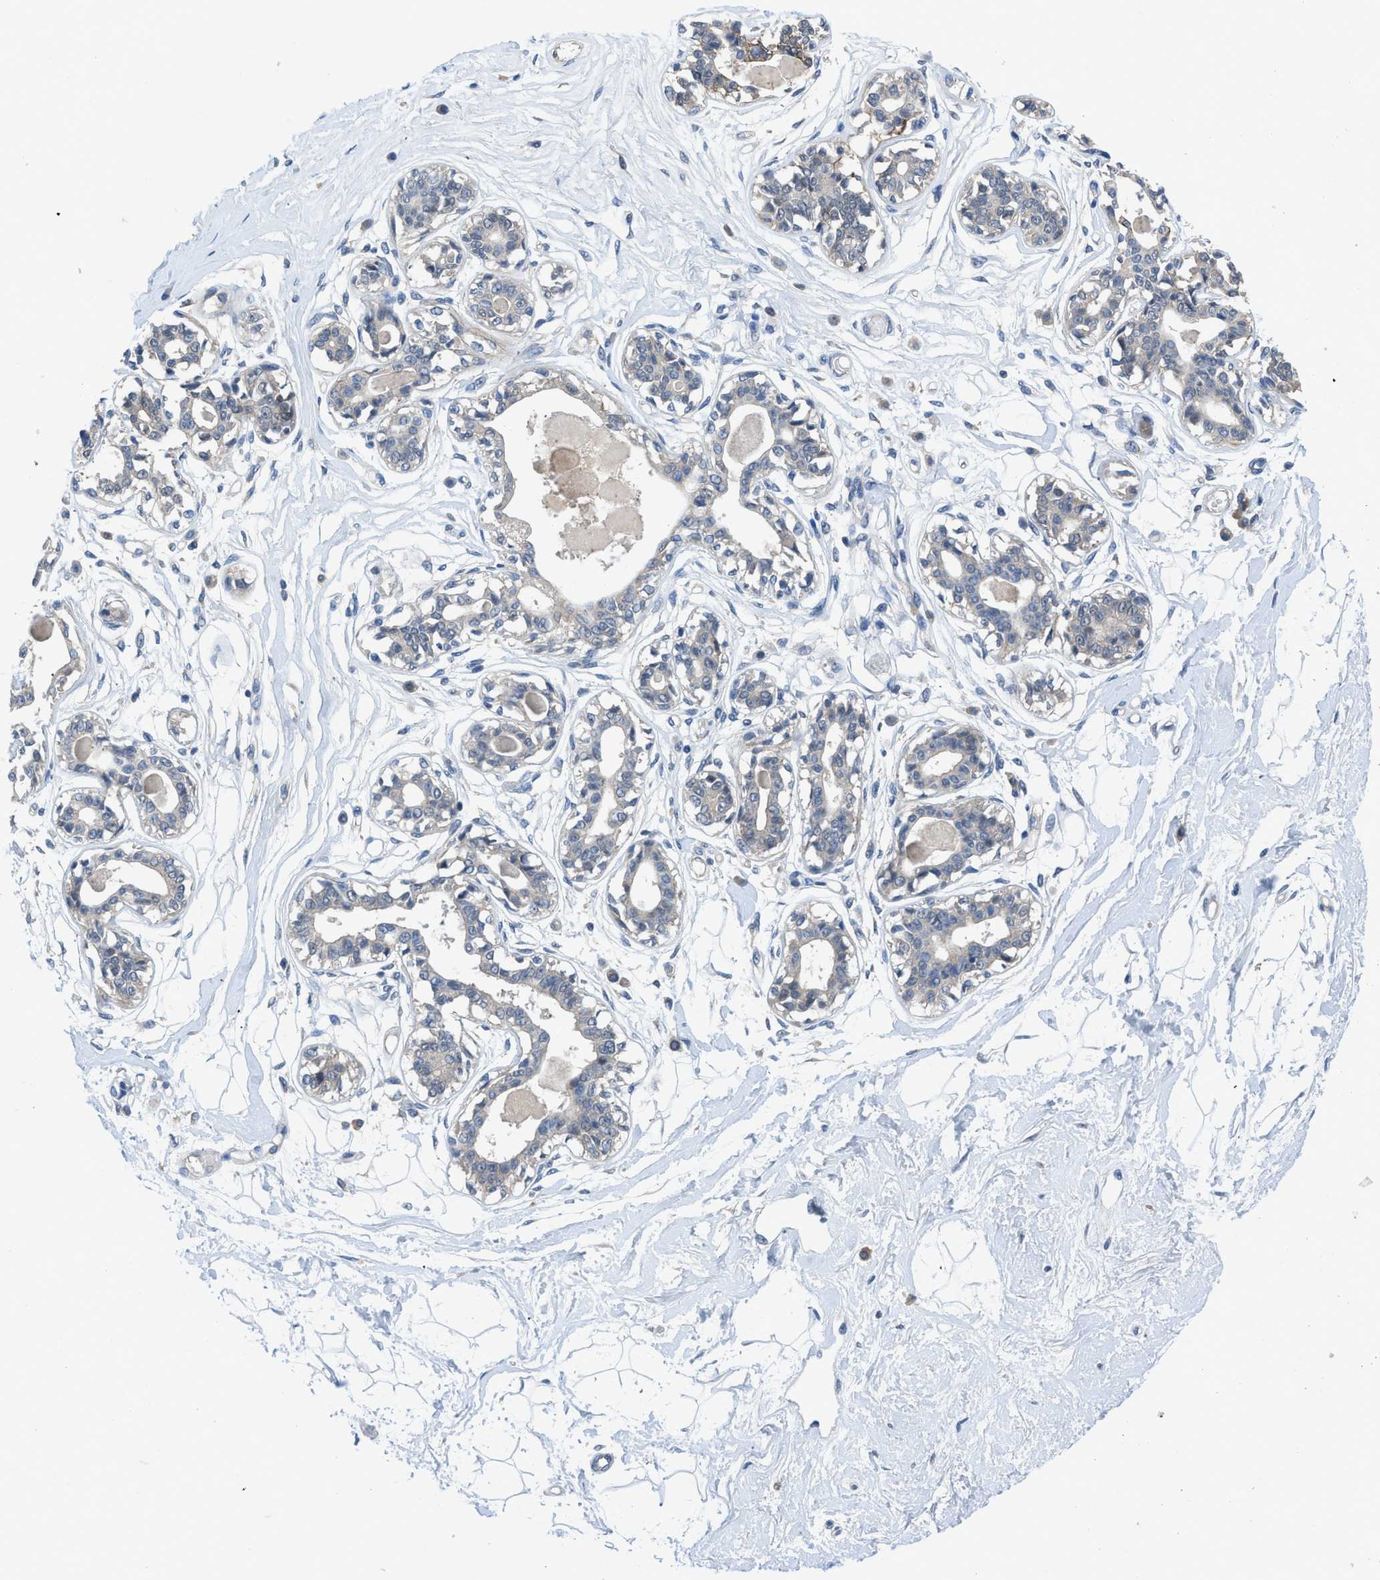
{"staining": {"intensity": "negative", "quantity": "none", "location": "none"}, "tissue": "breast", "cell_type": "Adipocytes", "image_type": "normal", "snomed": [{"axis": "morphology", "description": "Normal tissue, NOS"}, {"axis": "topography", "description": "Breast"}], "caption": "A photomicrograph of breast stained for a protein shows no brown staining in adipocytes. (Immunohistochemistry, brightfield microscopy, high magnification).", "gene": "PANX1", "patient": {"sex": "female", "age": 45}}